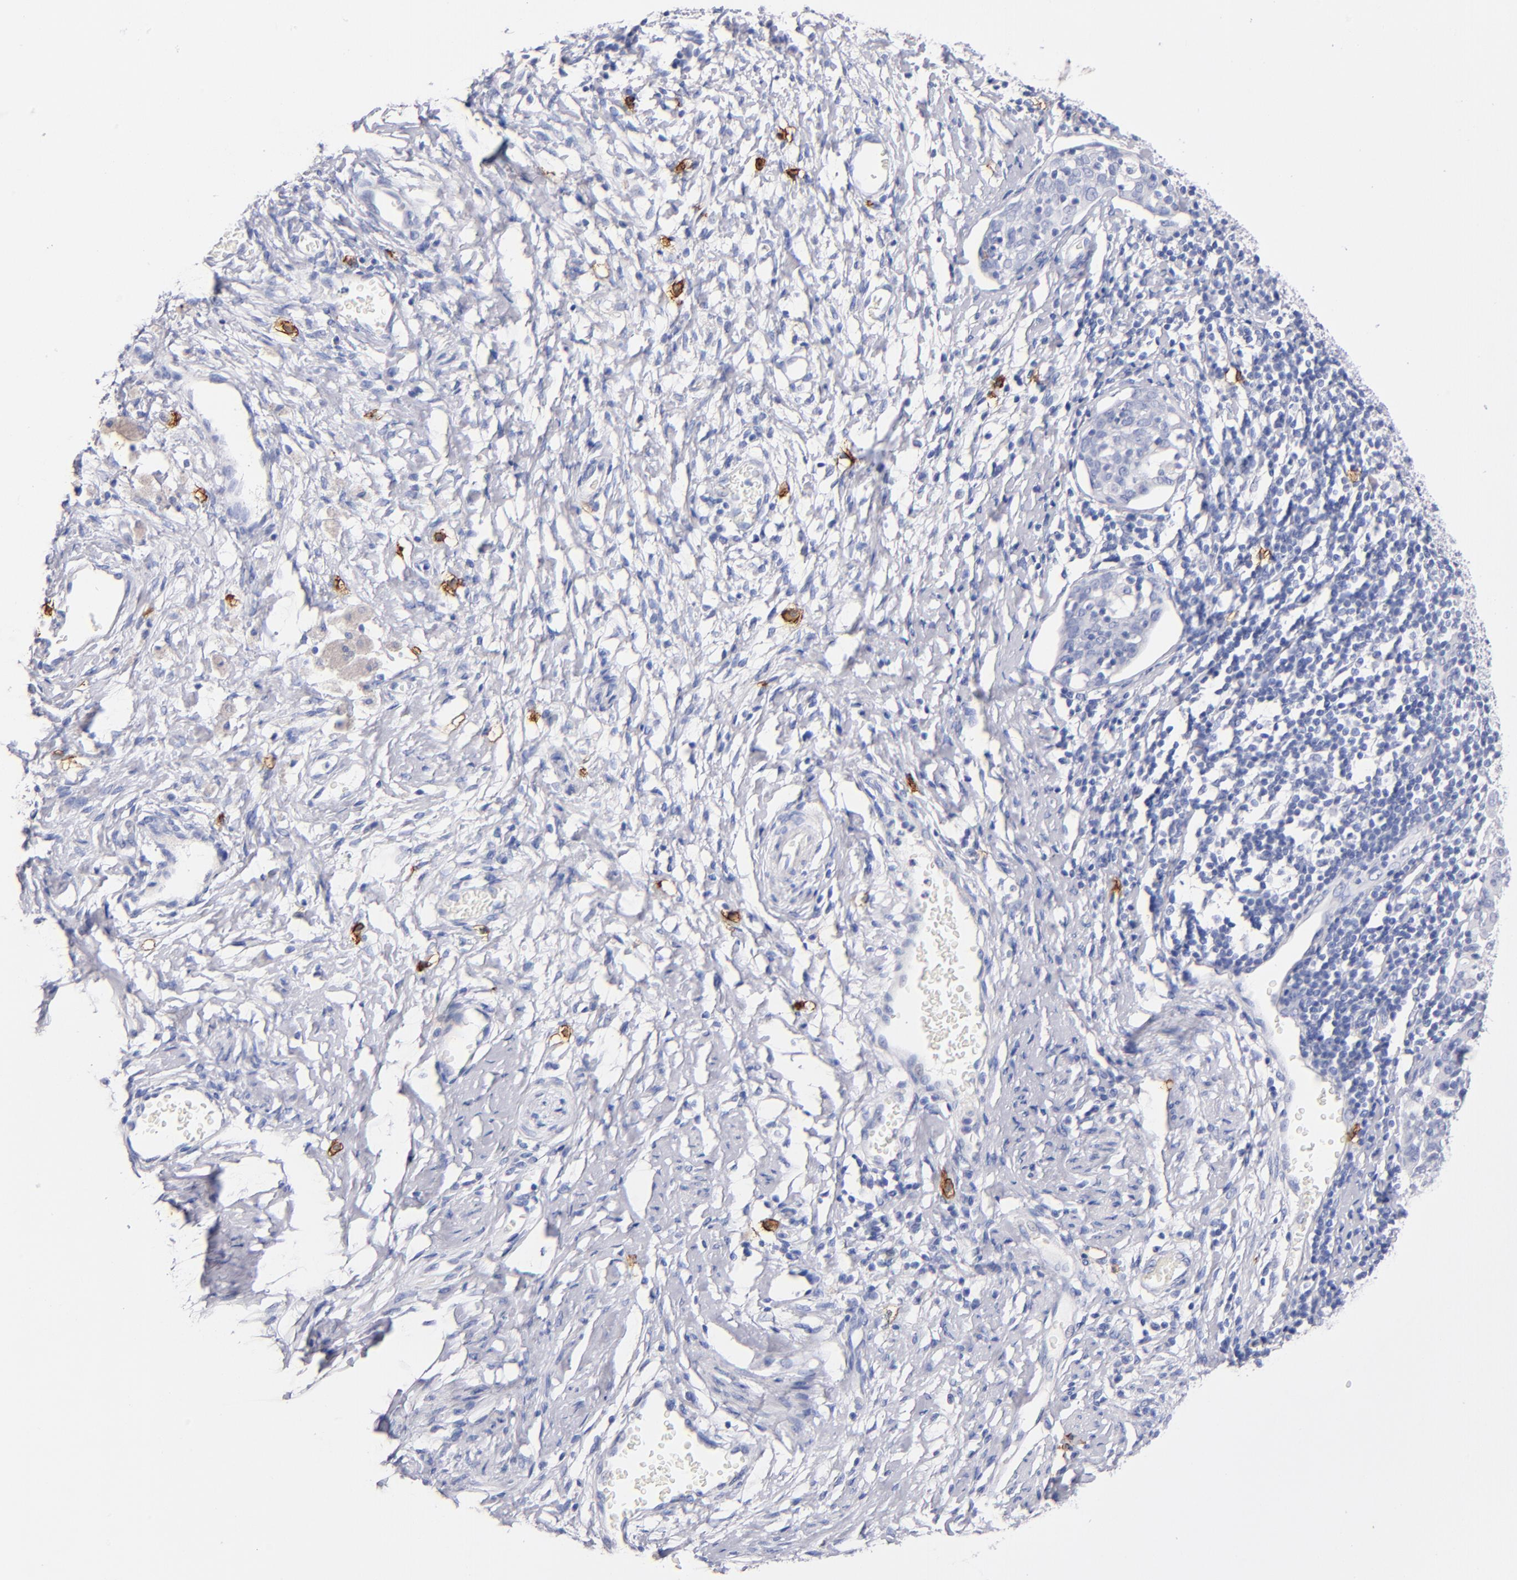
{"staining": {"intensity": "negative", "quantity": "none", "location": "none"}, "tissue": "cervical cancer", "cell_type": "Tumor cells", "image_type": "cancer", "snomed": [{"axis": "morphology", "description": "Normal tissue, NOS"}, {"axis": "morphology", "description": "Squamous cell carcinoma, NOS"}, {"axis": "topography", "description": "Cervix"}], "caption": "Image shows no significant protein positivity in tumor cells of squamous cell carcinoma (cervical).", "gene": "KIT", "patient": {"sex": "female", "age": 67}}